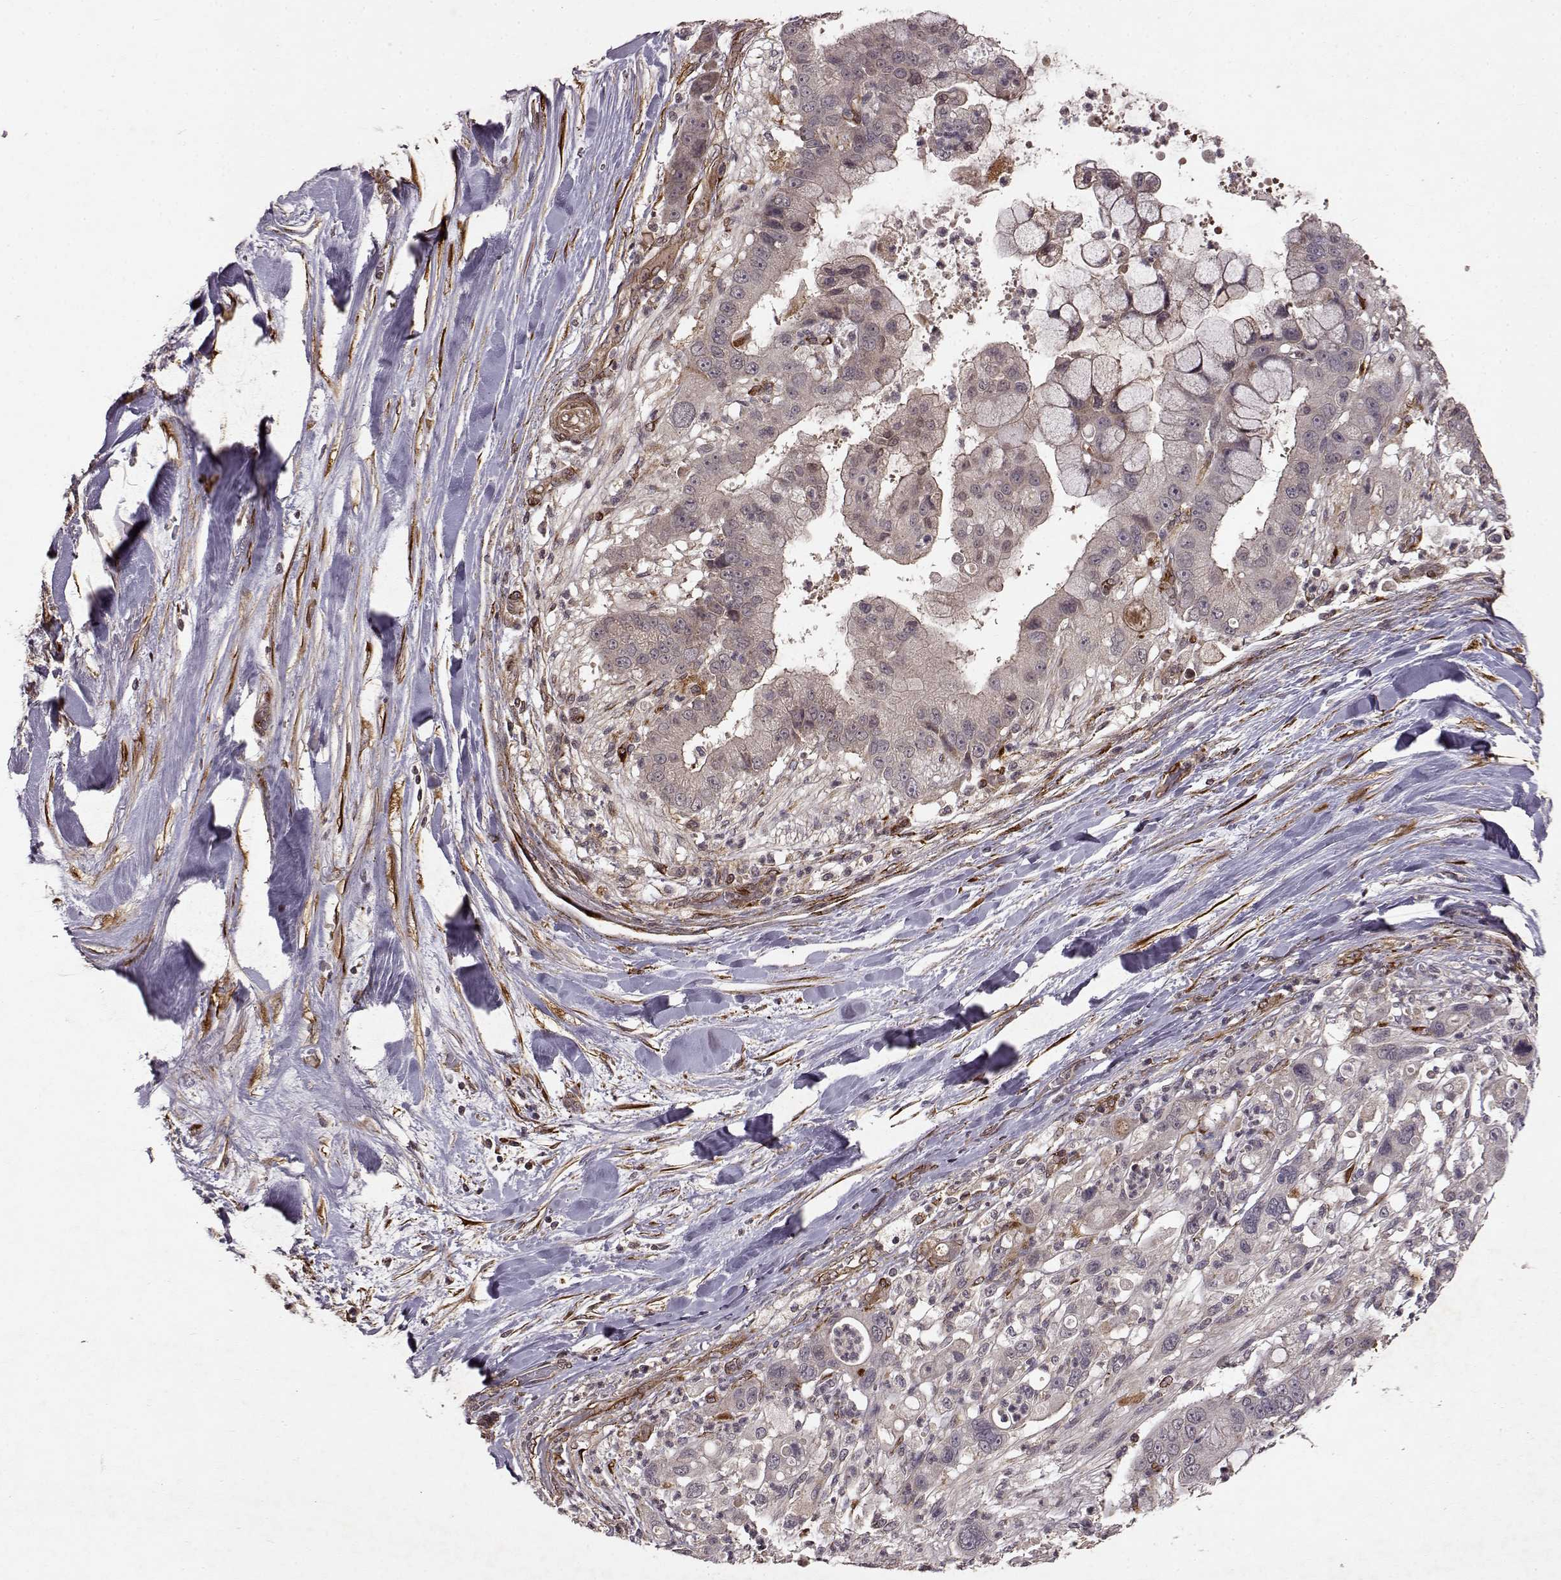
{"staining": {"intensity": "weak", "quantity": "<25%", "location": "cytoplasmic/membranous"}, "tissue": "liver cancer", "cell_type": "Tumor cells", "image_type": "cancer", "snomed": [{"axis": "morphology", "description": "Cholangiocarcinoma"}, {"axis": "topography", "description": "Liver"}], "caption": "Histopathology image shows no protein positivity in tumor cells of liver cancer (cholangiocarcinoma) tissue. (DAB (3,3'-diaminobenzidine) immunohistochemistry (IHC), high magnification).", "gene": "FSTL1", "patient": {"sex": "female", "age": 54}}